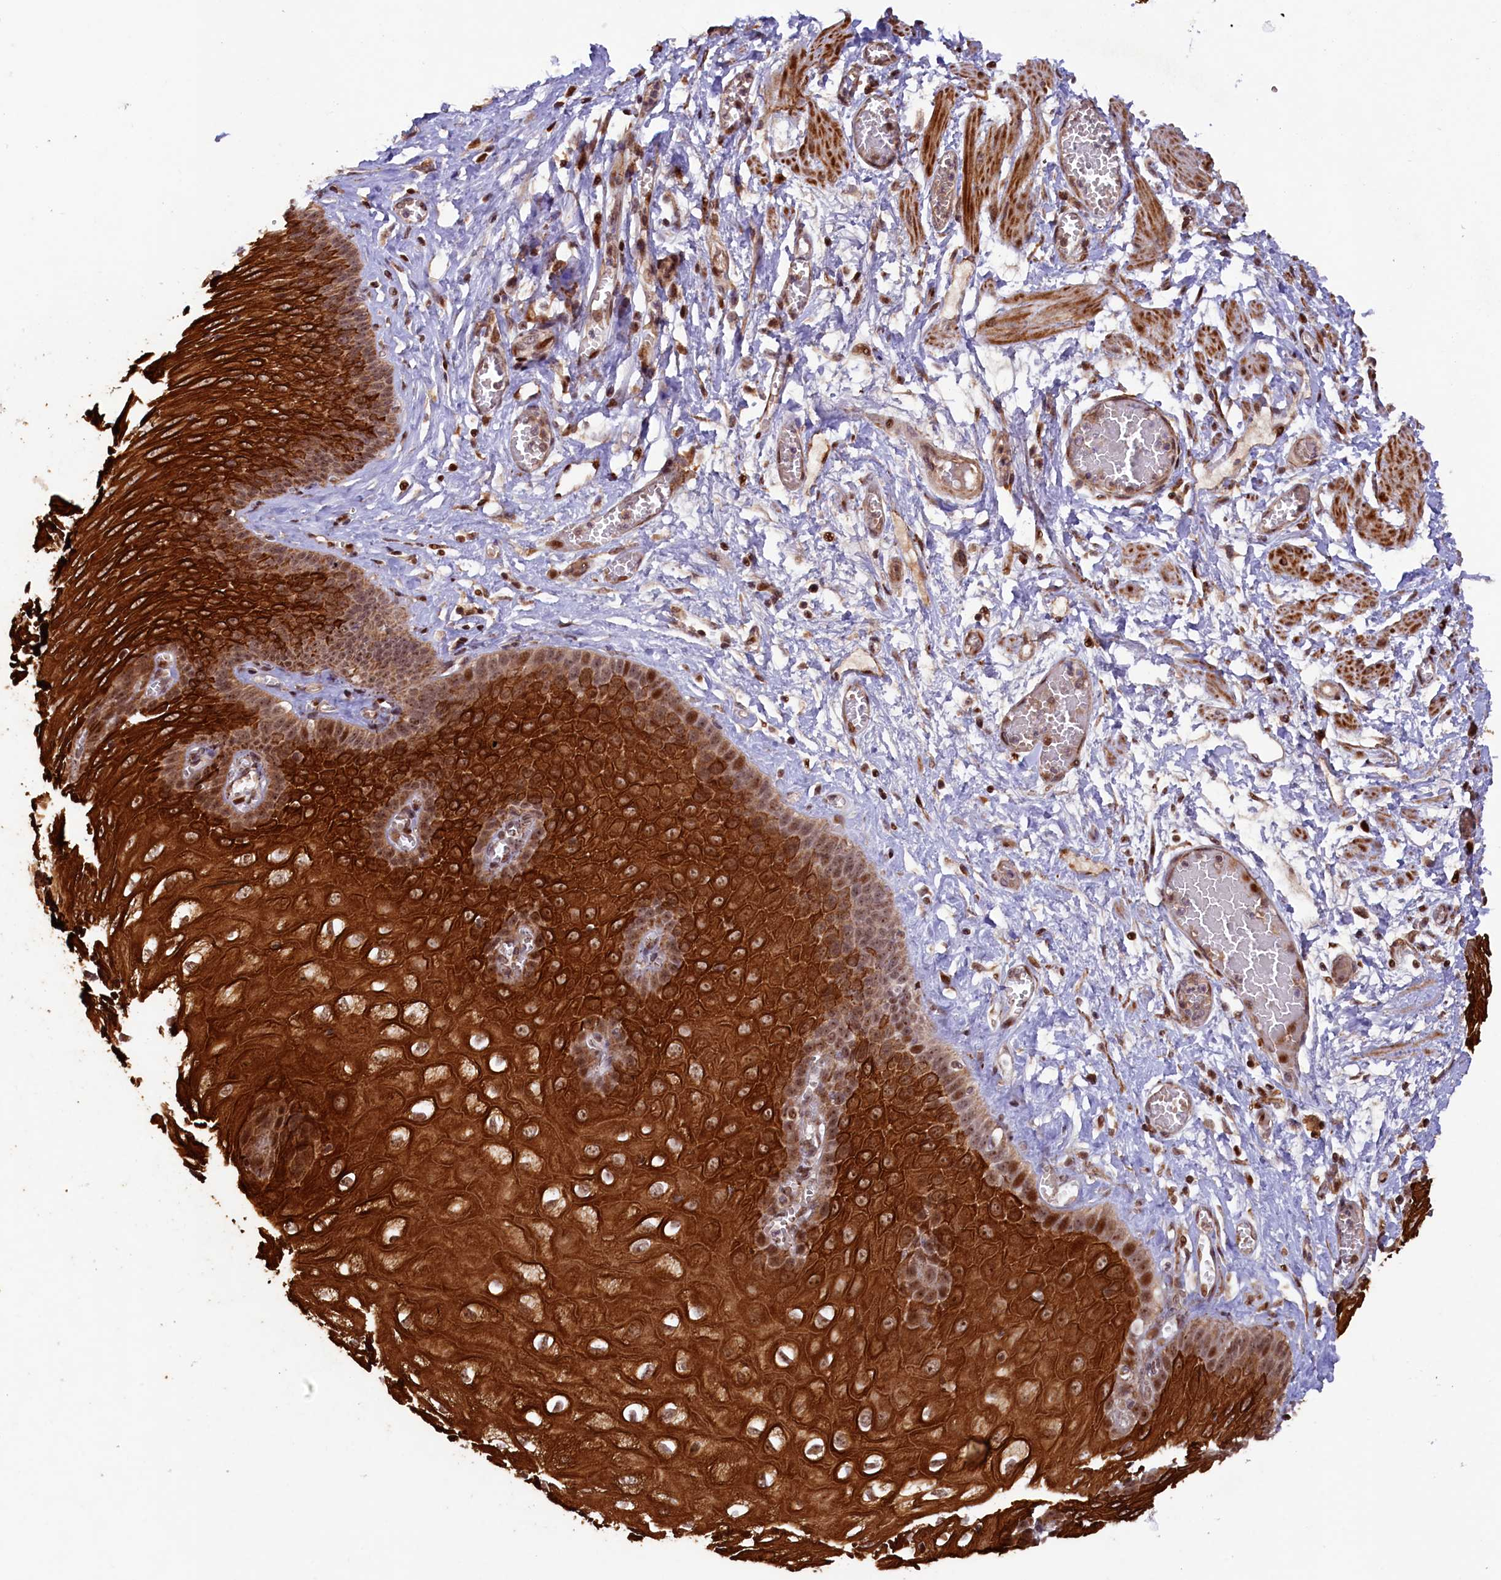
{"staining": {"intensity": "strong", "quantity": ">75%", "location": "cytoplasmic/membranous,nuclear"}, "tissue": "esophagus", "cell_type": "Squamous epithelial cells", "image_type": "normal", "snomed": [{"axis": "morphology", "description": "Normal tissue, NOS"}, {"axis": "topography", "description": "Esophagus"}], "caption": "Protein expression analysis of unremarkable human esophagus reveals strong cytoplasmic/membranous,nuclear positivity in about >75% of squamous epithelial cells.", "gene": "SHPRH", "patient": {"sex": "male", "age": 60}}